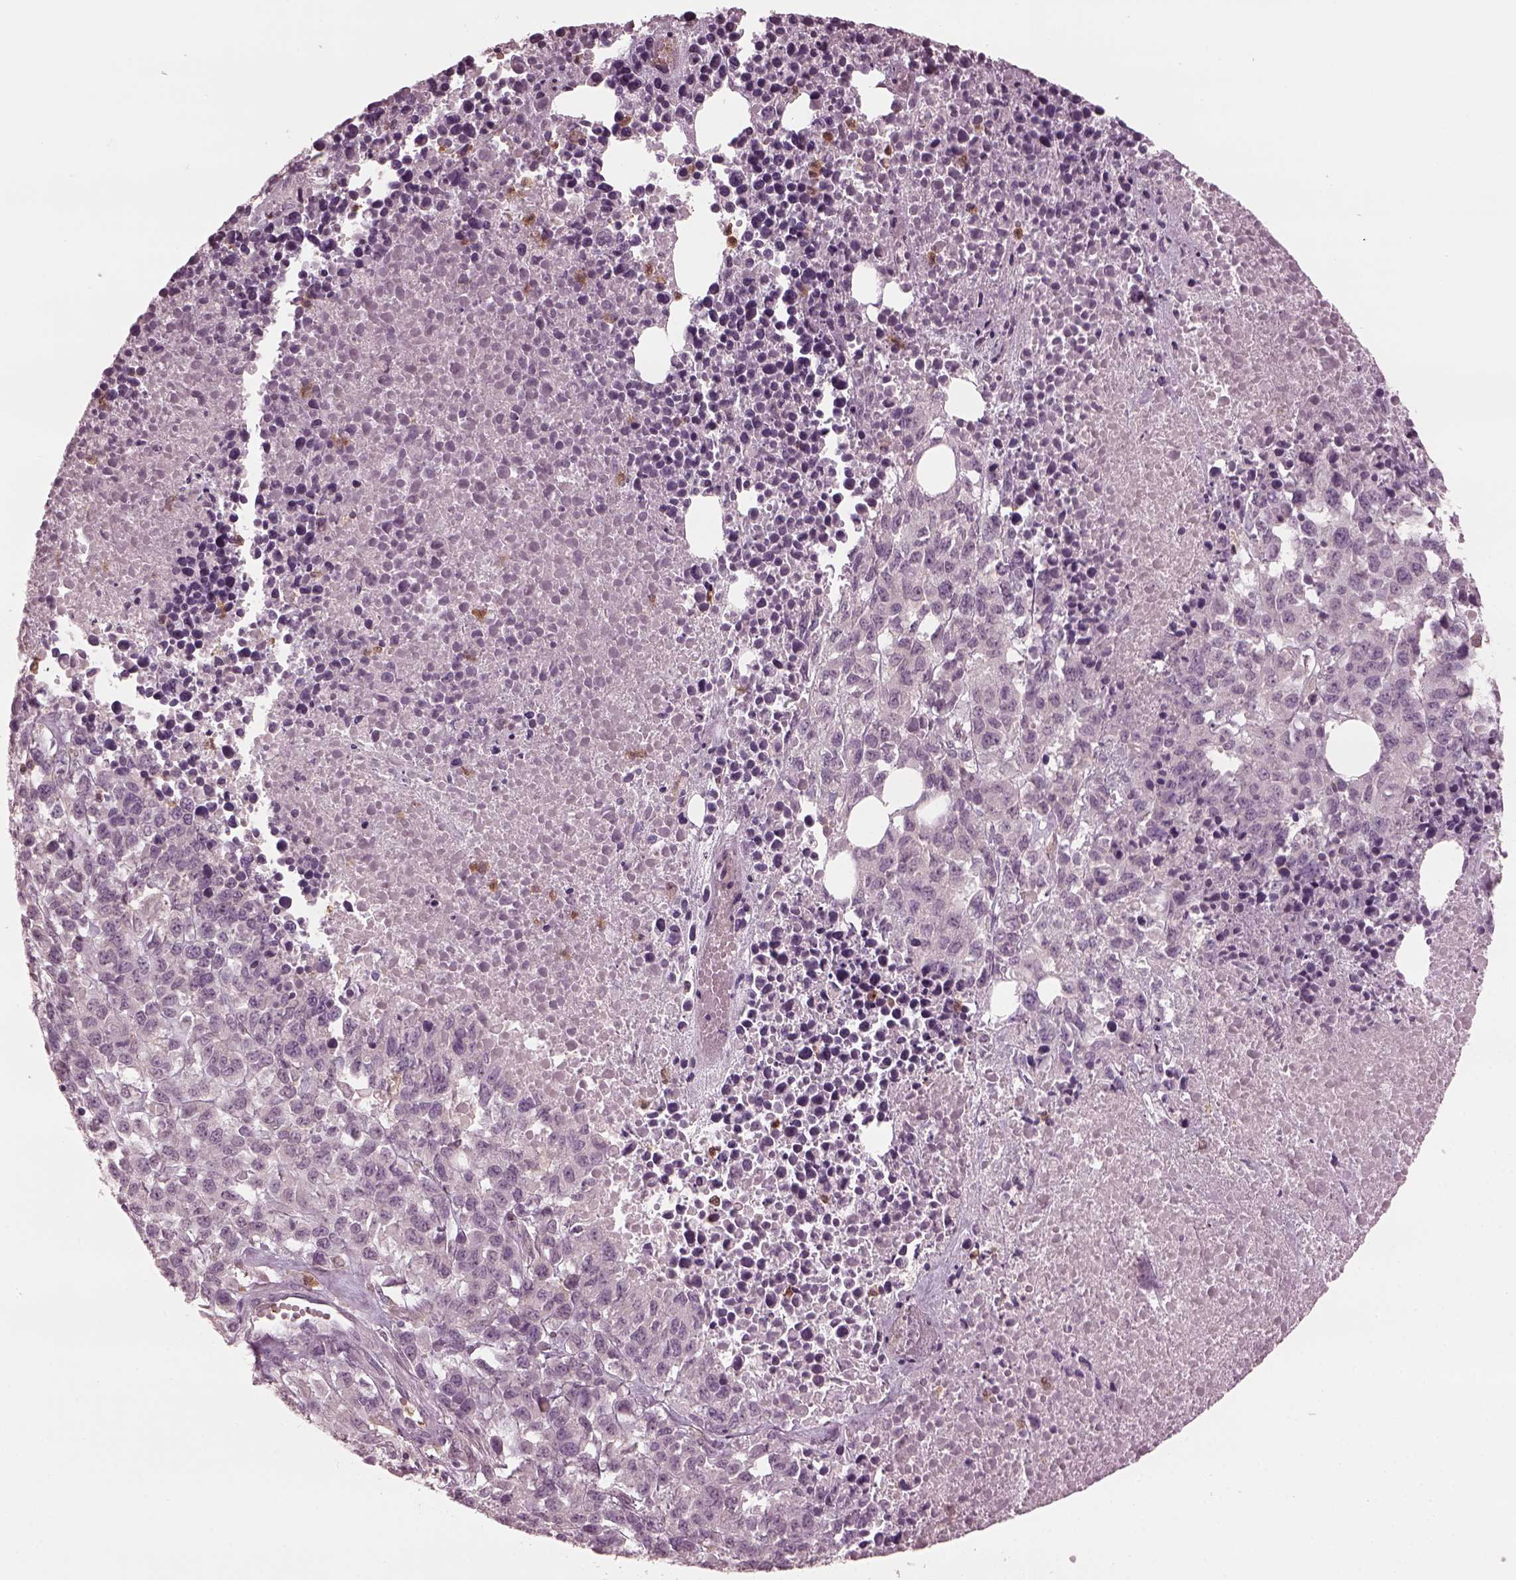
{"staining": {"intensity": "negative", "quantity": "none", "location": "none"}, "tissue": "melanoma", "cell_type": "Tumor cells", "image_type": "cancer", "snomed": [{"axis": "morphology", "description": "Malignant melanoma, Metastatic site"}, {"axis": "topography", "description": "Skin"}], "caption": "An image of melanoma stained for a protein demonstrates no brown staining in tumor cells.", "gene": "PSTPIP2", "patient": {"sex": "male", "age": 84}}